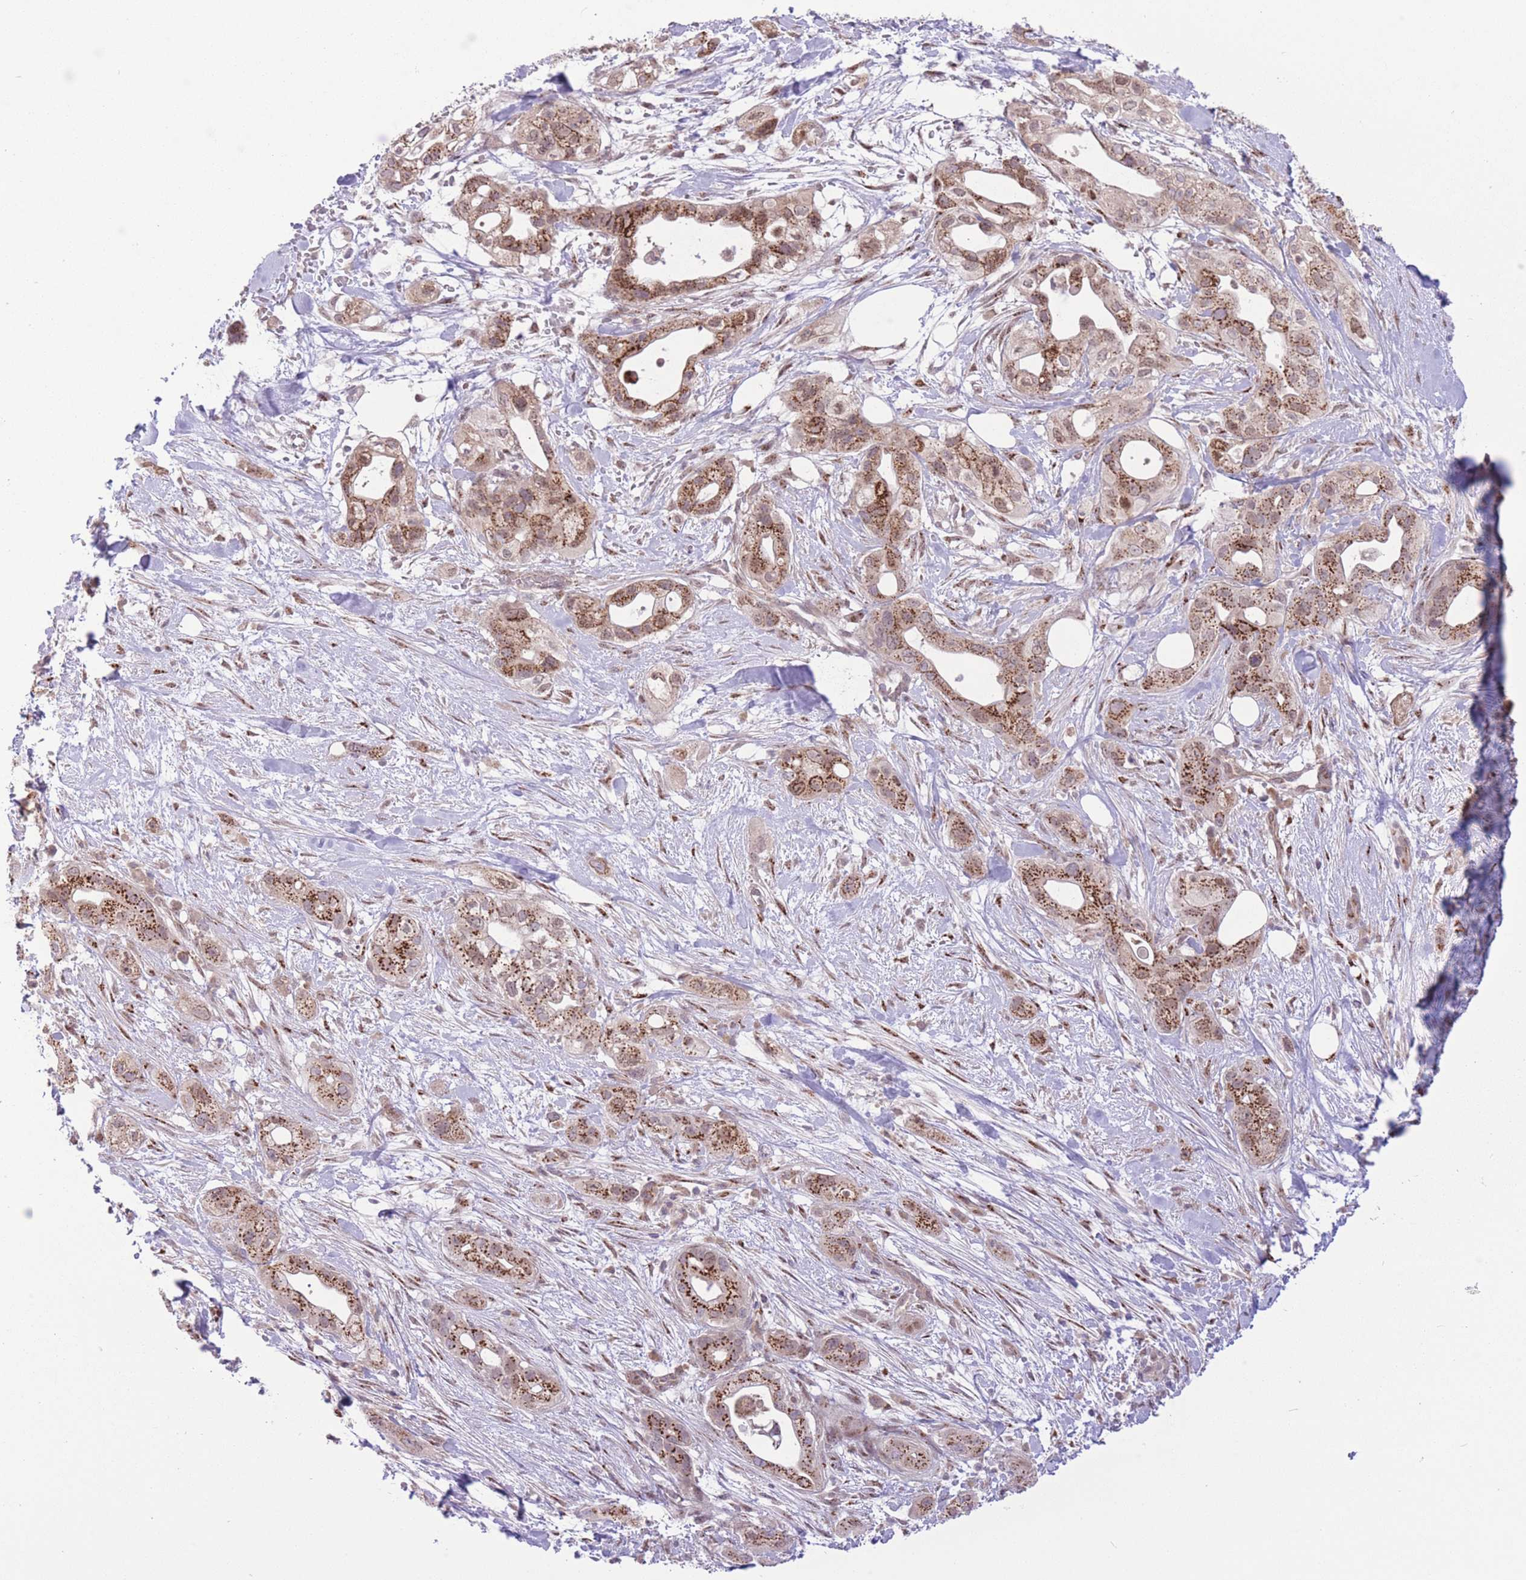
{"staining": {"intensity": "strong", "quantity": ">75%", "location": "cytoplasmic/membranous"}, "tissue": "pancreatic cancer", "cell_type": "Tumor cells", "image_type": "cancer", "snomed": [{"axis": "morphology", "description": "Adenocarcinoma, NOS"}, {"axis": "topography", "description": "Pancreas"}], "caption": "High-magnification brightfield microscopy of adenocarcinoma (pancreatic) stained with DAB (brown) and counterstained with hematoxylin (blue). tumor cells exhibit strong cytoplasmic/membranous expression is seen in approximately>75% of cells. (DAB (3,3'-diaminobenzidine) IHC with brightfield microscopy, high magnification).", "gene": "ZBED5", "patient": {"sex": "male", "age": 44}}